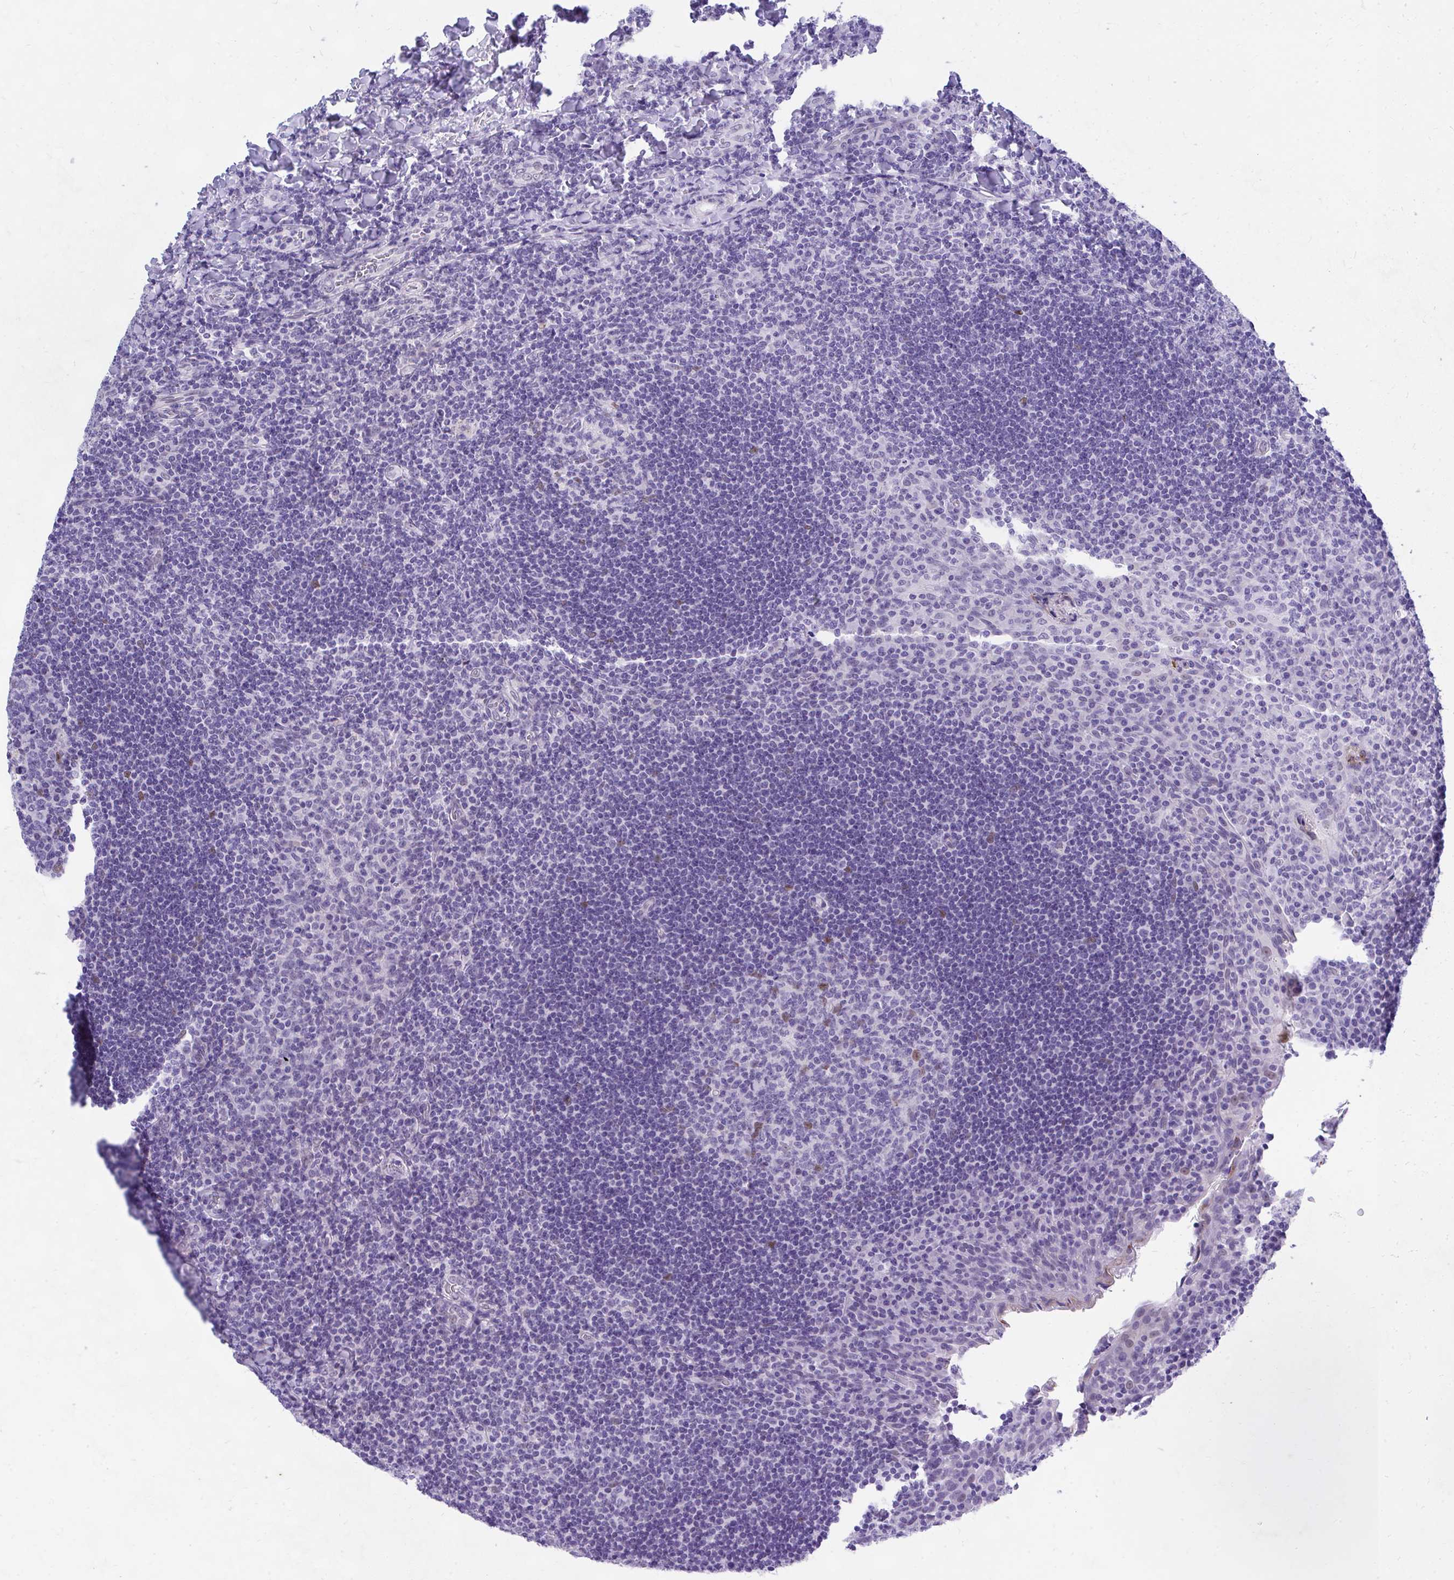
{"staining": {"intensity": "moderate", "quantity": "<25%", "location": "nuclear"}, "tissue": "tonsil", "cell_type": "Germinal center cells", "image_type": "normal", "snomed": [{"axis": "morphology", "description": "Normal tissue, NOS"}, {"axis": "topography", "description": "Tonsil"}], "caption": "A brown stain labels moderate nuclear positivity of a protein in germinal center cells of benign human tonsil. The staining was performed using DAB (3,3'-diaminobenzidine) to visualize the protein expression in brown, while the nuclei were stained in blue with hematoxylin (Magnification: 20x).", "gene": "KLK1", "patient": {"sex": "male", "age": 17}}